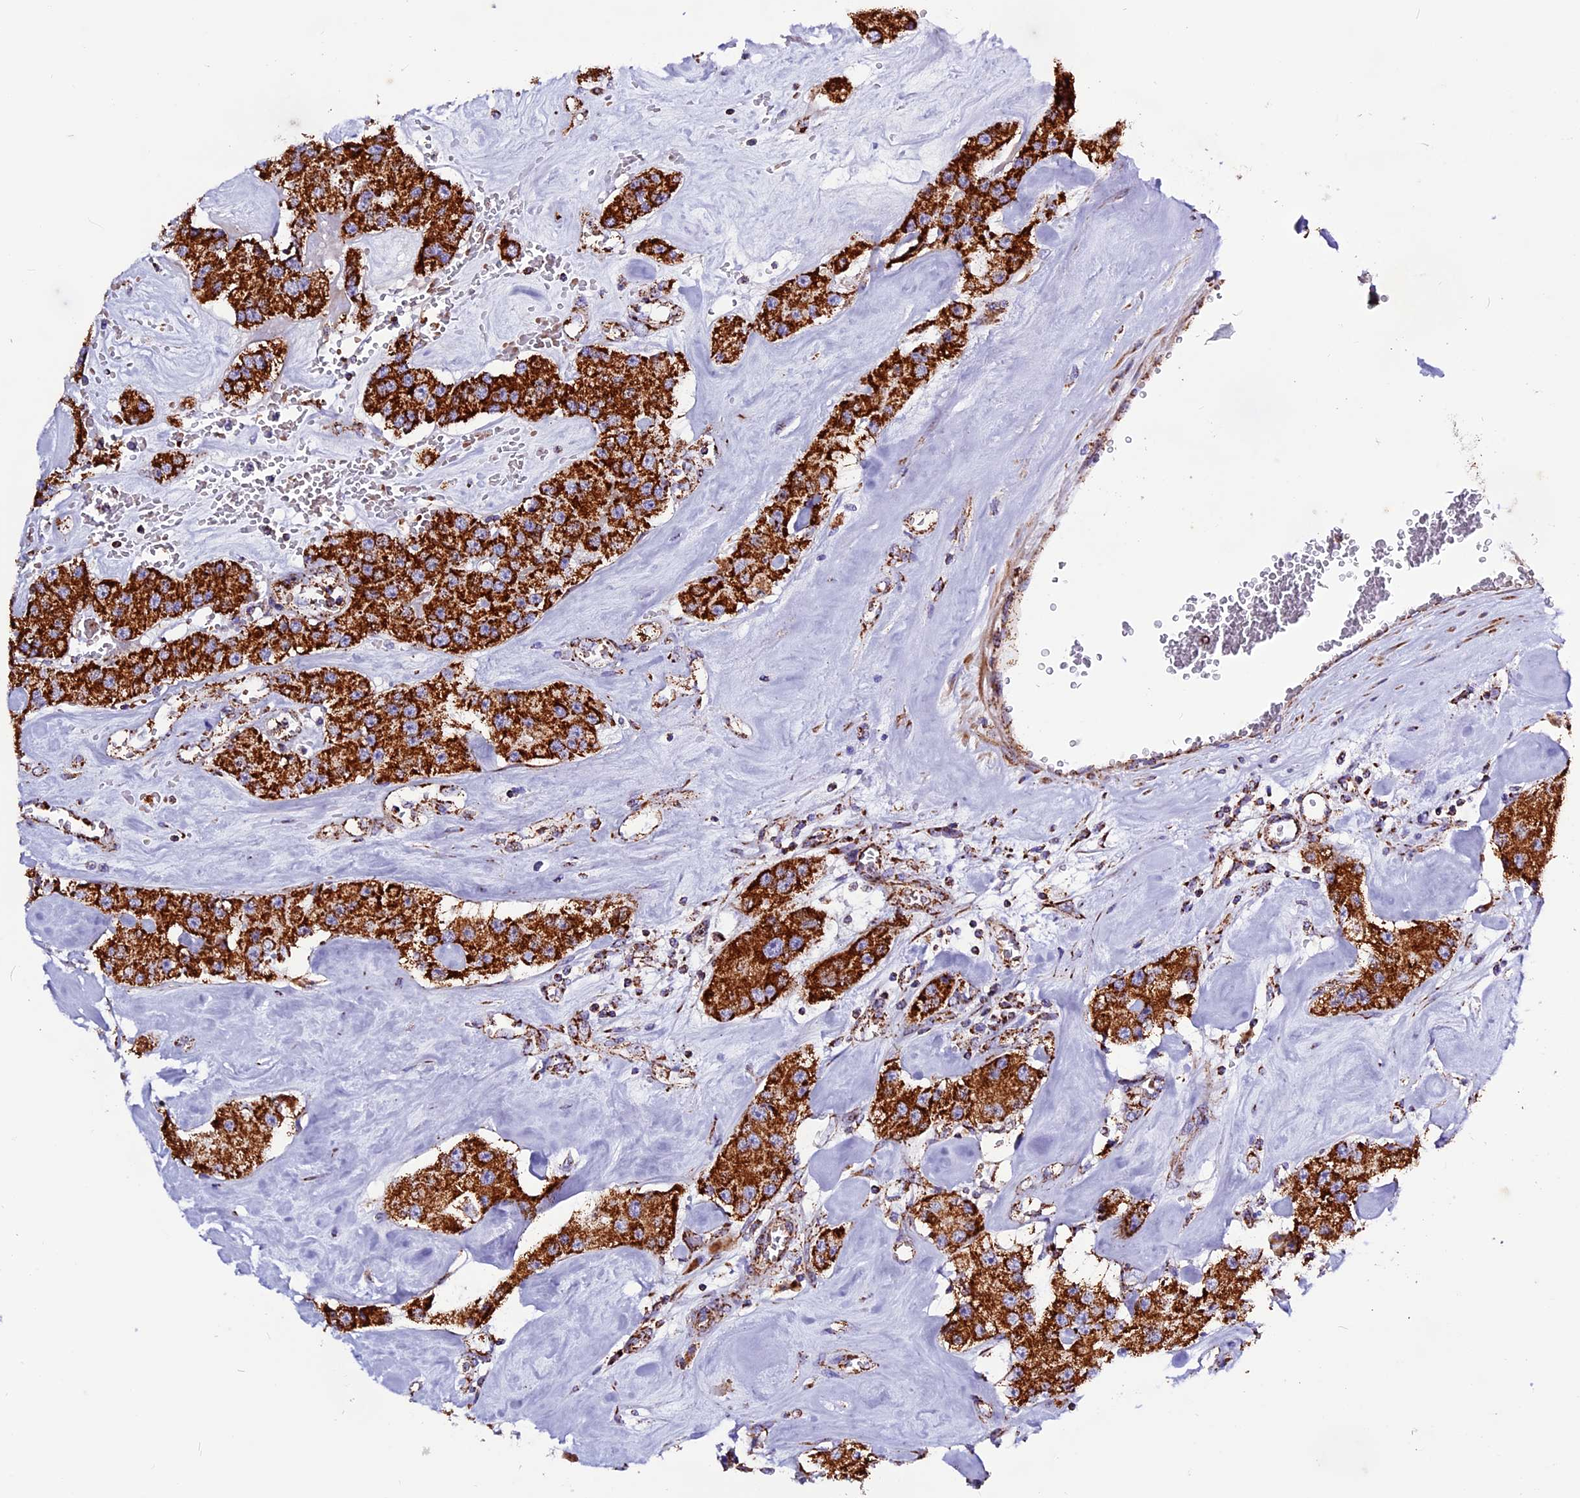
{"staining": {"intensity": "strong", "quantity": ">75%", "location": "cytoplasmic/membranous"}, "tissue": "carcinoid", "cell_type": "Tumor cells", "image_type": "cancer", "snomed": [{"axis": "morphology", "description": "Carcinoid, malignant, NOS"}, {"axis": "topography", "description": "Pancreas"}], "caption": "About >75% of tumor cells in malignant carcinoid exhibit strong cytoplasmic/membranous protein expression as visualized by brown immunohistochemical staining.", "gene": "CX3CL1", "patient": {"sex": "male", "age": 41}}